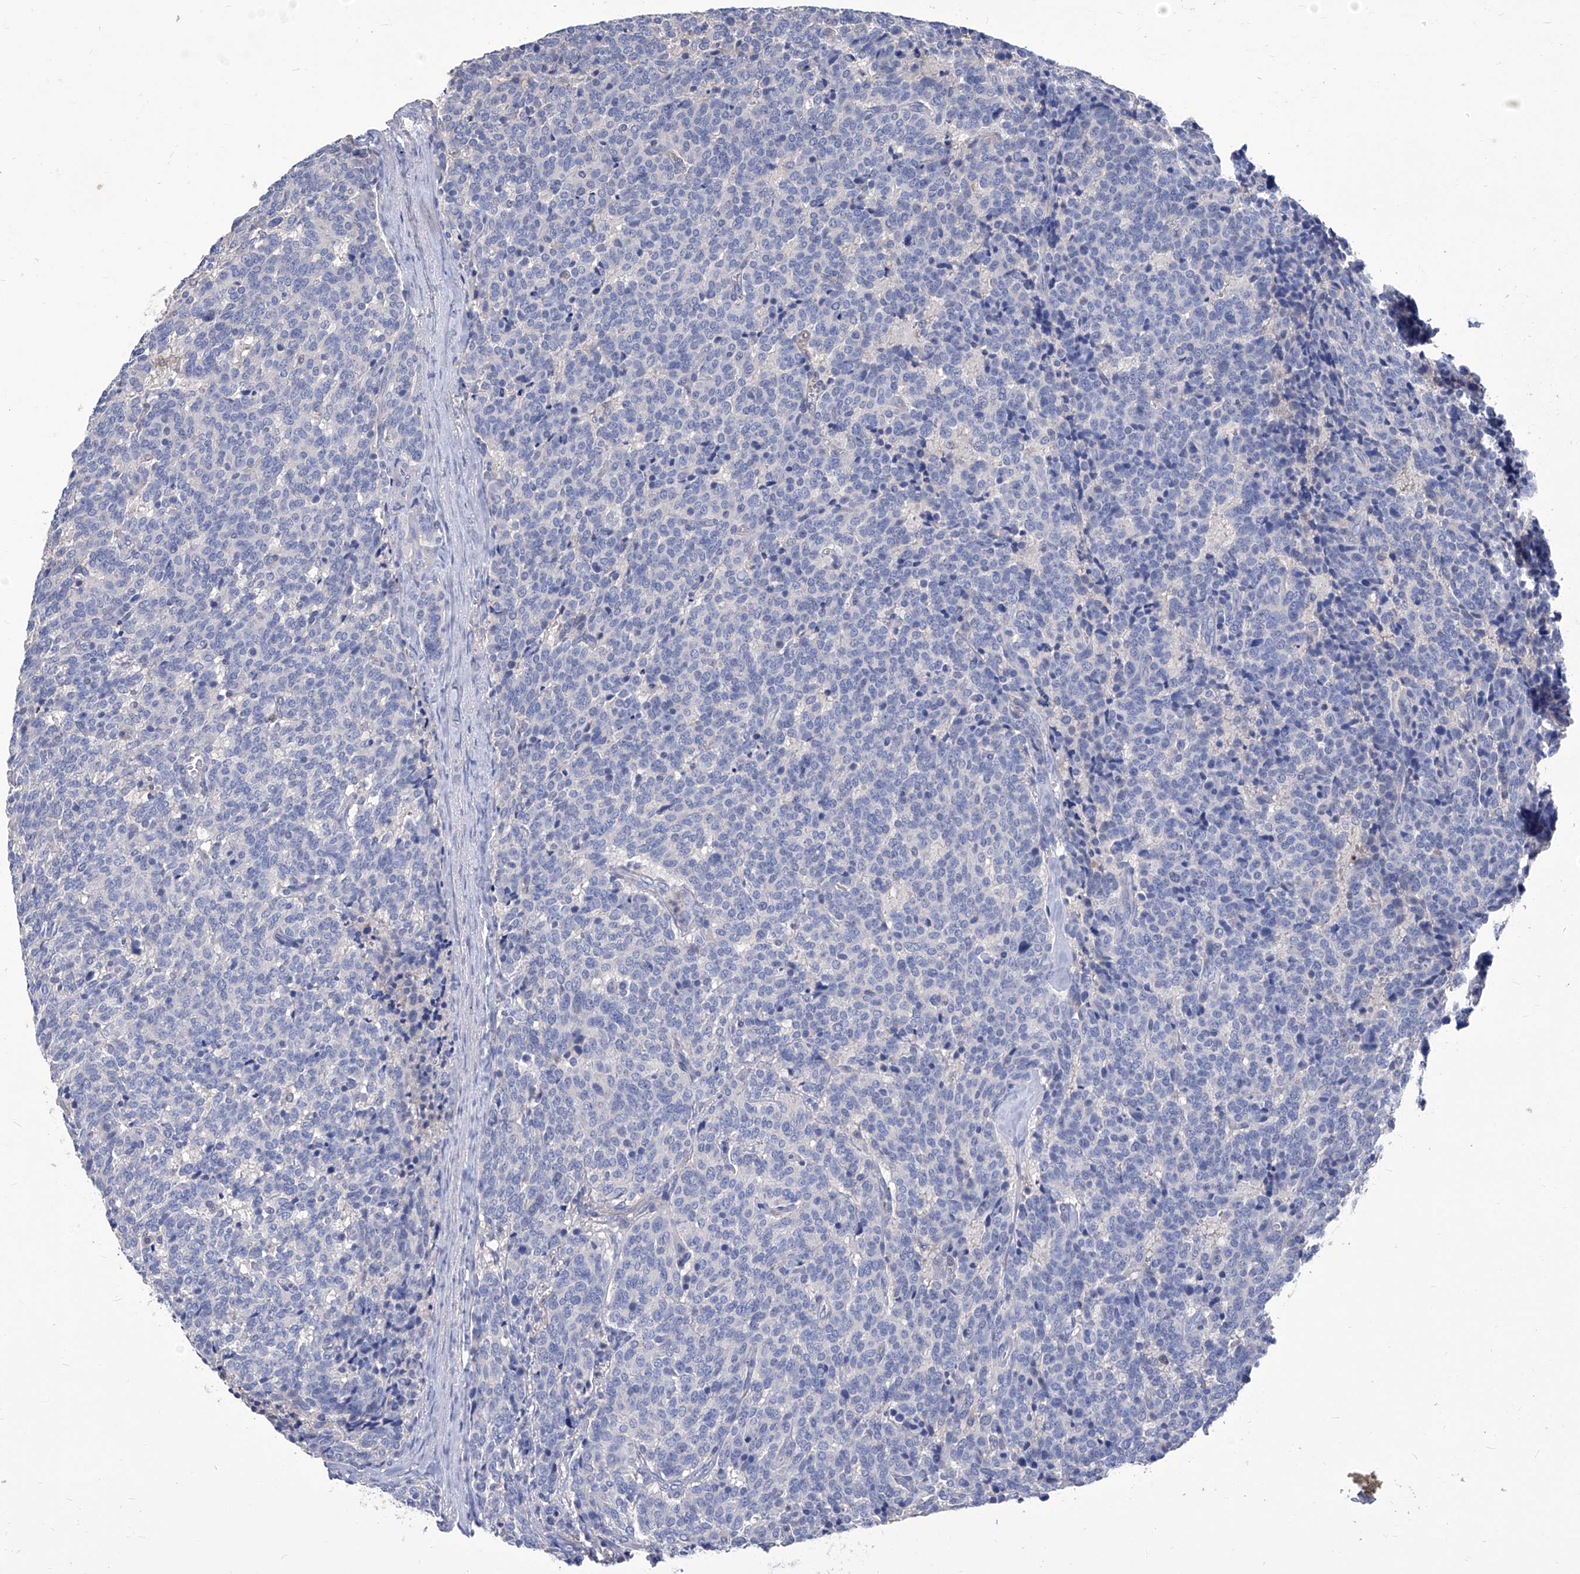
{"staining": {"intensity": "negative", "quantity": "none", "location": "none"}, "tissue": "carcinoid", "cell_type": "Tumor cells", "image_type": "cancer", "snomed": [{"axis": "morphology", "description": "Carcinoid, malignant, NOS"}, {"axis": "topography", "description": "Lung"}], "caption": "A high-resolution photomicrograph shows immunohistochemistry (IHC) staining of carcinoid, which exhibits no significant staining in tumor cells. The staining was performed using DAB to visualize the protein expression in brown, while the nuclei were stained in blue with hematoxylin (Magnification: 20x).", "gene": "SMS", "patient": {"sex": "female", "age": 46}}